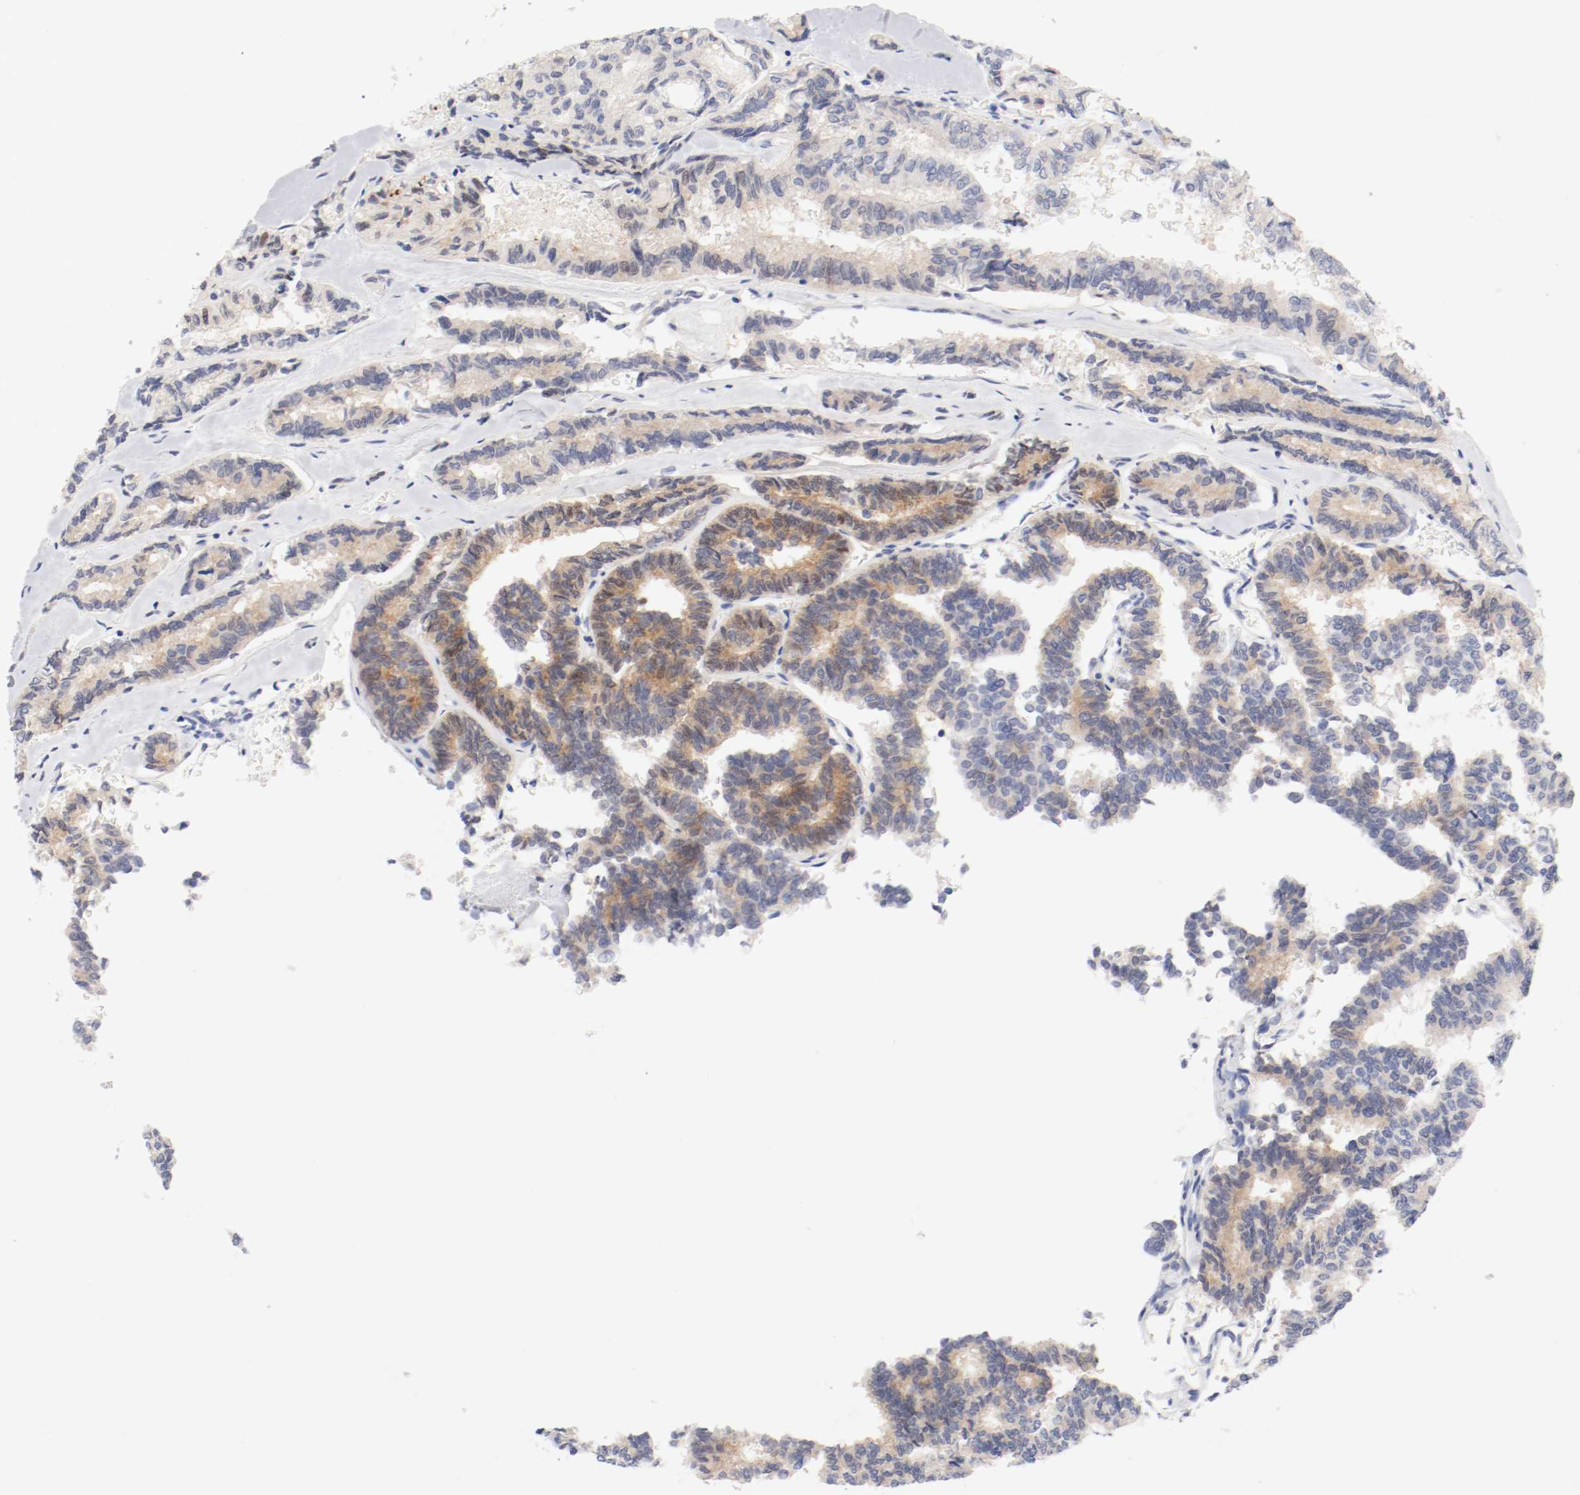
{"staining": {"intensity": "weak", "quantity": ">75%", "location": "cytoplasmic/membranous"}, "tissue": "thyroid cancer", "cell_type": "Tumor cells", "image_type": "cancer", "snomed": [{"axis": "morphology", "description": "Papillary adenocarcinoma, NOS"}, {"axis": "topography", "description": "Thyroid gland"}], "caption": "An IHC micrograph of tumor tissue is shown. Protein staining in brown shows weak cytoplasmic/membranous positivity in thyroid cancer (papillary adenocarcinoma) within tumor cells.", "gene": "HOMER1", "patient": {"sex": "female", "age": 35}}